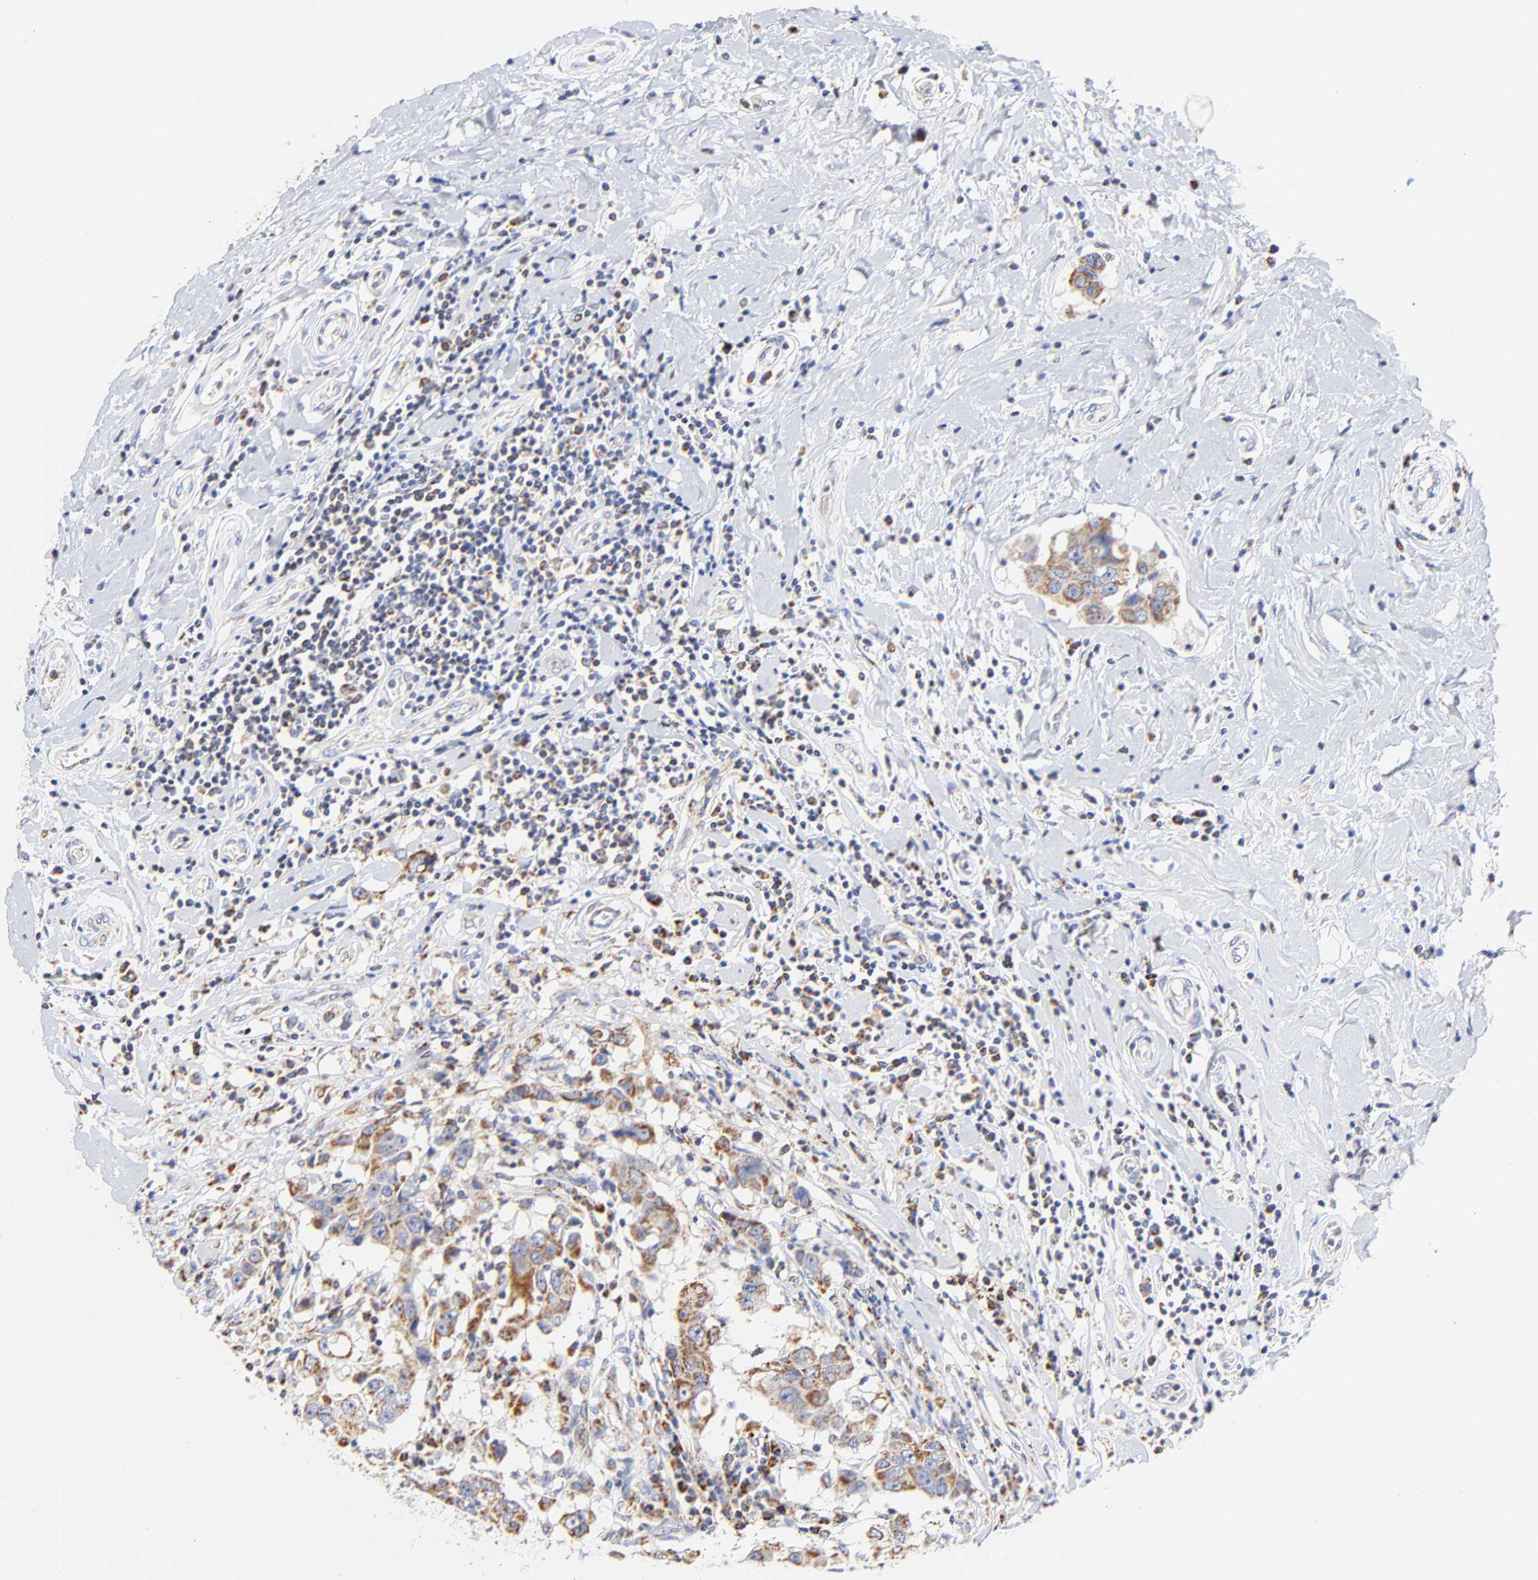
{"staining": {"intensity": "moderate", "quantity": "25%-75%", "location": "cytoplasmic/membranous"}, "tissue": "breast cancer", "cell_type": "Tumor cells", "image_type": "cancer", "snomed": [{"axis": "morphology", "description": "Duct carcinoma"}, {"axis": "topography", "description": "Breast"}], "caption": "A photomicrograph of human breast cancer stained for a protein reveals moderate cytoplasmic/membranous brown staining in tumor cells.", "gene": "ATP5F1D", "patient": {"sex": "female", "age": 27}}